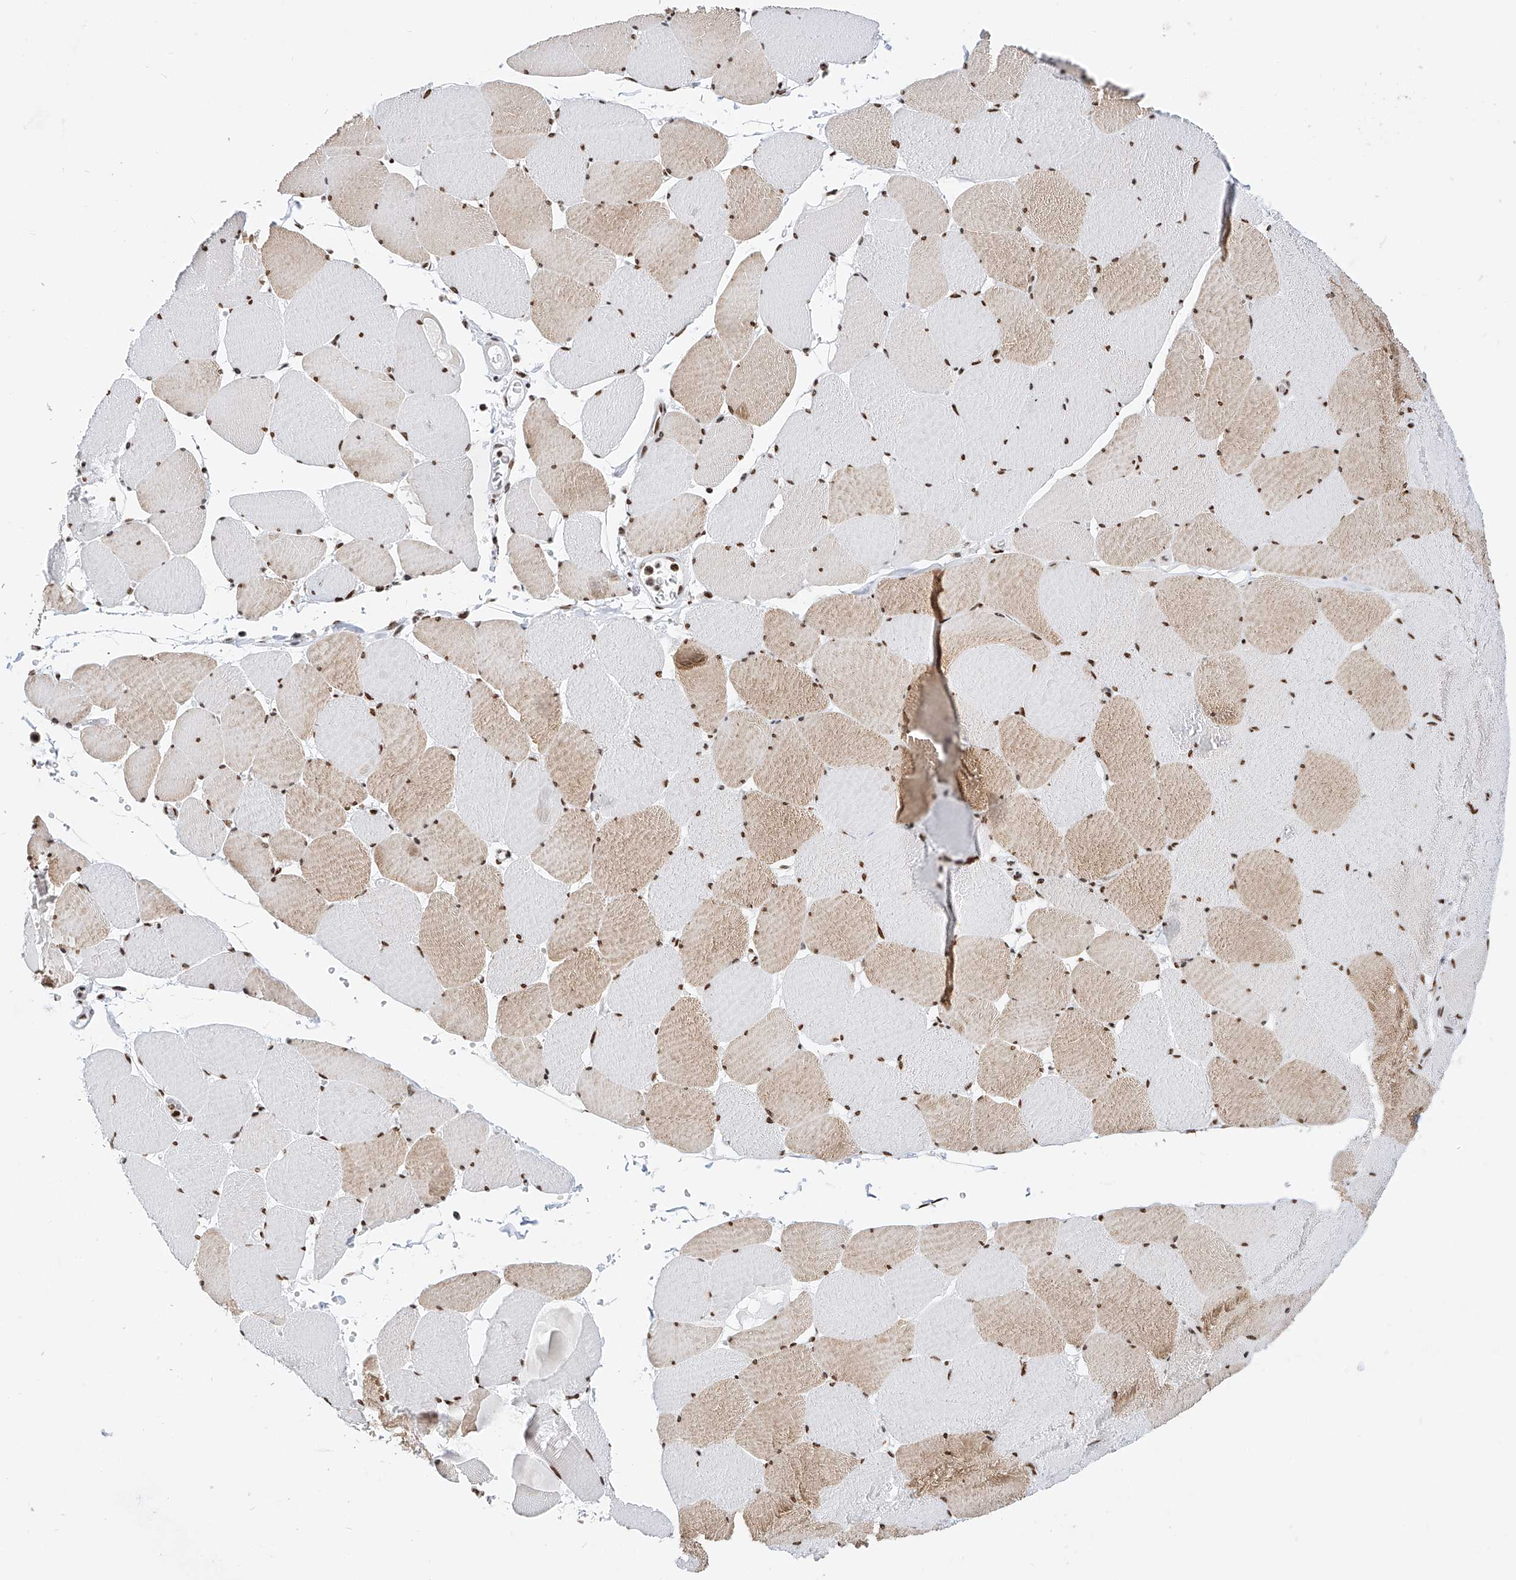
{"staining": {"intensity": "moderate", "quantity": ">75%", "location": "cytoplasmic/membranous,nuclear"}, "tissue": "skeletal muscle", "cell_type": "Myocytes", "image_type": "normal", "snomed": [{"axis": "morphology", "description": "Normal tissue, NOS"}, {"axis": "topography", "description": "Skeletal muscle"}, {"axis": "topography", "description": "Head-Neck"}], "caption": "Normal skeletal muscle exhibits moderate cytoplasmic/membranous,nuclear positivity in about >75% of myocytes.", "gene": "SRSF6", "patient": {"sex": "male", "age": 66}}